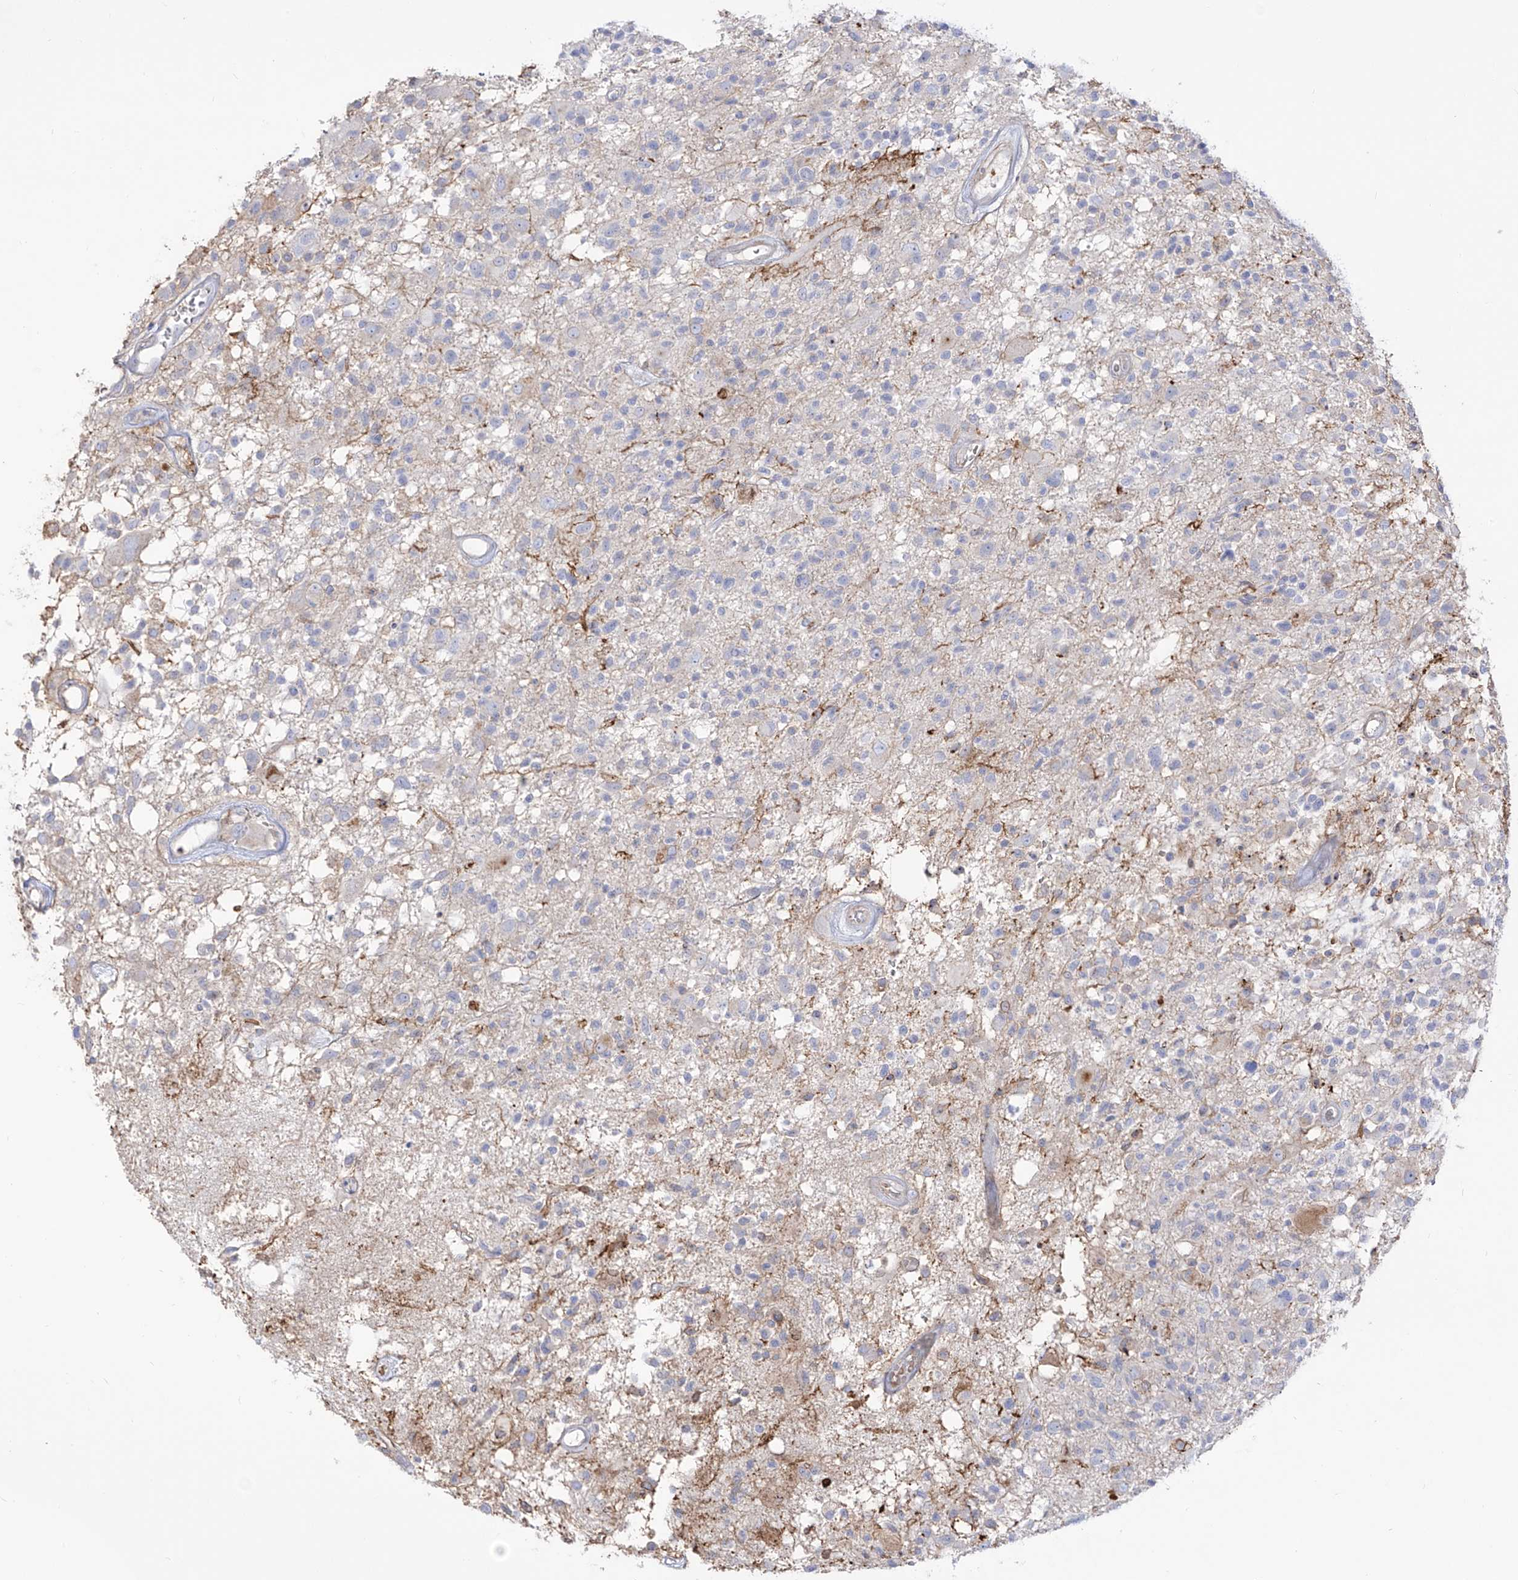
{"staining": {"intensity": "negative", "quantity": "none", "location": "none"}, "tissue": "glioma", "cell_type": "Tumor cells", "image_type": "cancer", "snomed": [{"axis": "morphology", "description": "Glioma, malignant, High grade"}, {"axis": "morphology", "description": "Glioblastoma, NOS"}, {"axis": "topography", "description": "Brain"}], "caption": "There is no significant positivity in tumor cells of malignant high-grade glioma.", "gene": "ZGRF1", "patient": {"sex": "male", "age": 60}}